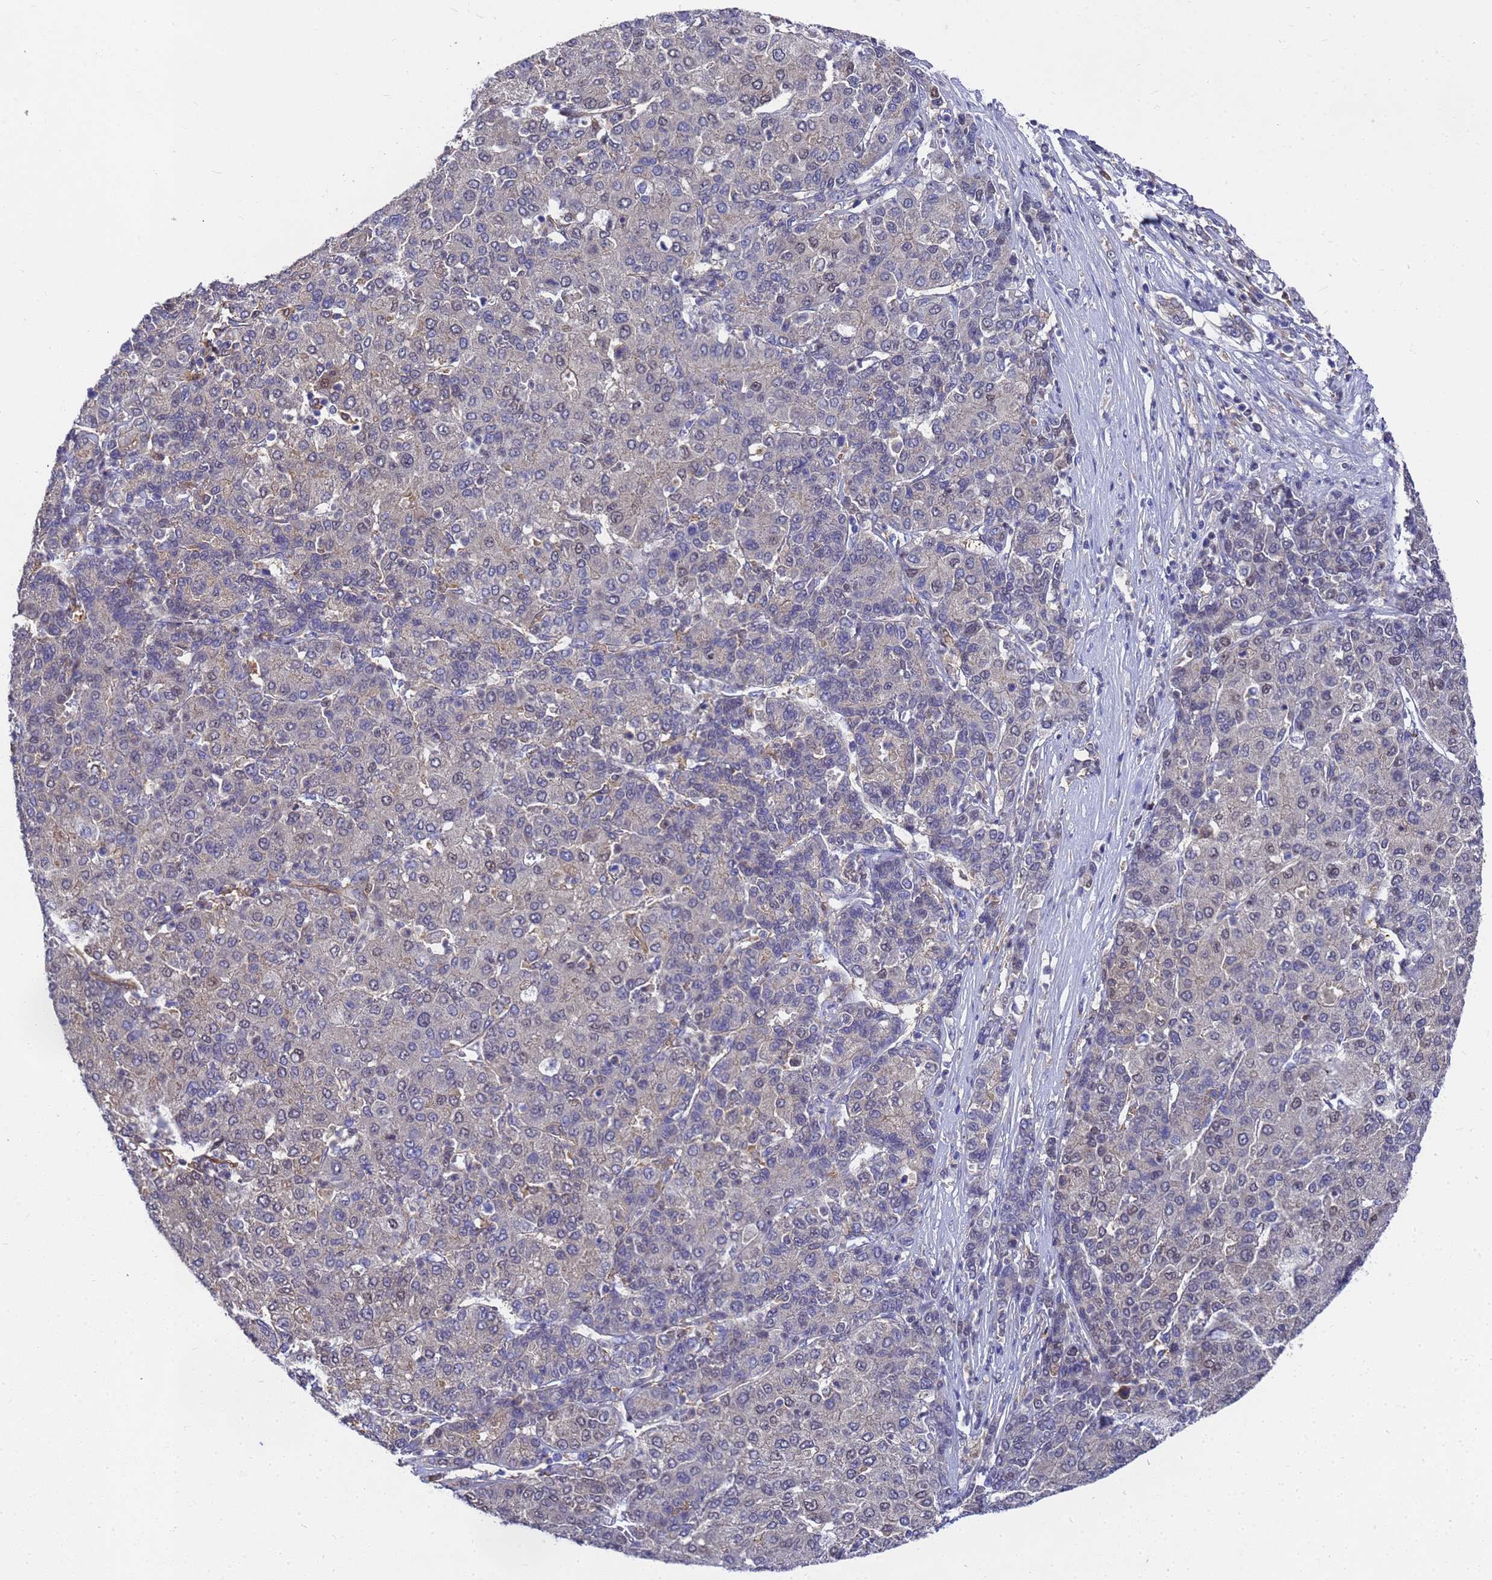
{"staining": {"intensity": "weak", "quantity": "<25%", "location": "cytoplasmic/membranous,nuclear"}, "tissue": "liver cancer", "cell_type": "Tumor cells", "image_type": "cancer", "snomed": [{"axis": "morphology", "description": "Carcinoma, Hepatocellular, NOS"}, {"axis": "topography", "description": "Liver"}], "caption": "Hepatocellular carcinoma (liver) was stained to show a protein in brown. There is no significant positivity in tumor cells. The staining is performed using DAB (3,3'-diaminobenzidine) brown chromogen with nuclei counter-stained in using hematoxylin.", "gene": "SLC35E2B", "patient": {"sex": "male", "age": 65}}